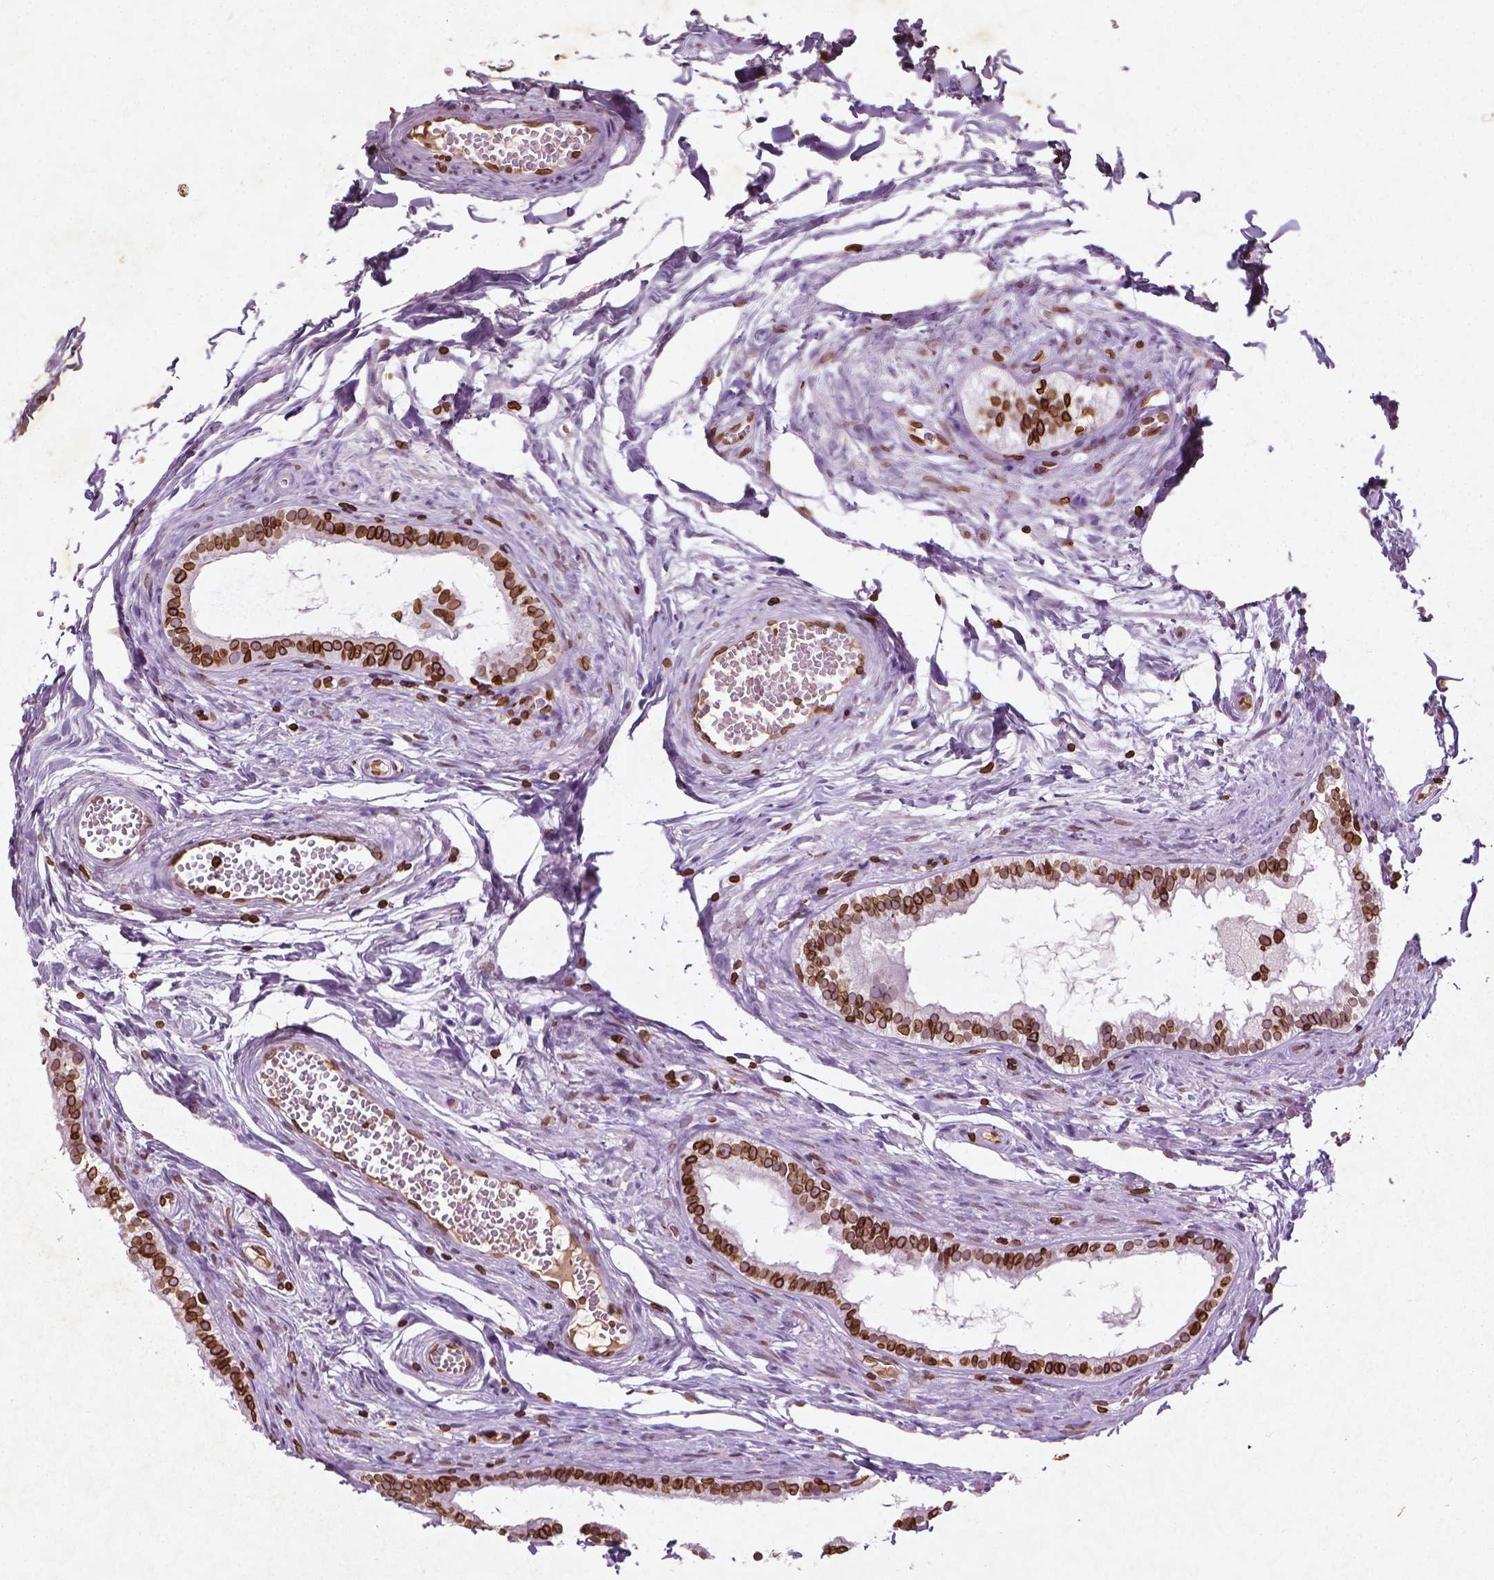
{"staining": {"intensity": "strong", "quantity": ">75%", "location": "cytoplasmic/membranous,nuclear"}, "tissue": "epididymis", "cell_type": "Glandular cells", "image_type": "normal", "snomed": [{"axis": "morphology", "description": "Normal tissue, NOS"}, {"axis": "topography", "description": "Epididymis"}], "caption": "Unremarkable epididymis exhibits strong cytoplasmic/membranous,nuclear positivity in approximately >75% of glandular cells Using DAB (3,3'-diaminobenzidine) (brown) and hematoxylin (blue) stains, captured at high magnification using brightfield microscopy..", "gene": "LMNB1", "patient": {"sex": "male", "age": 45}}